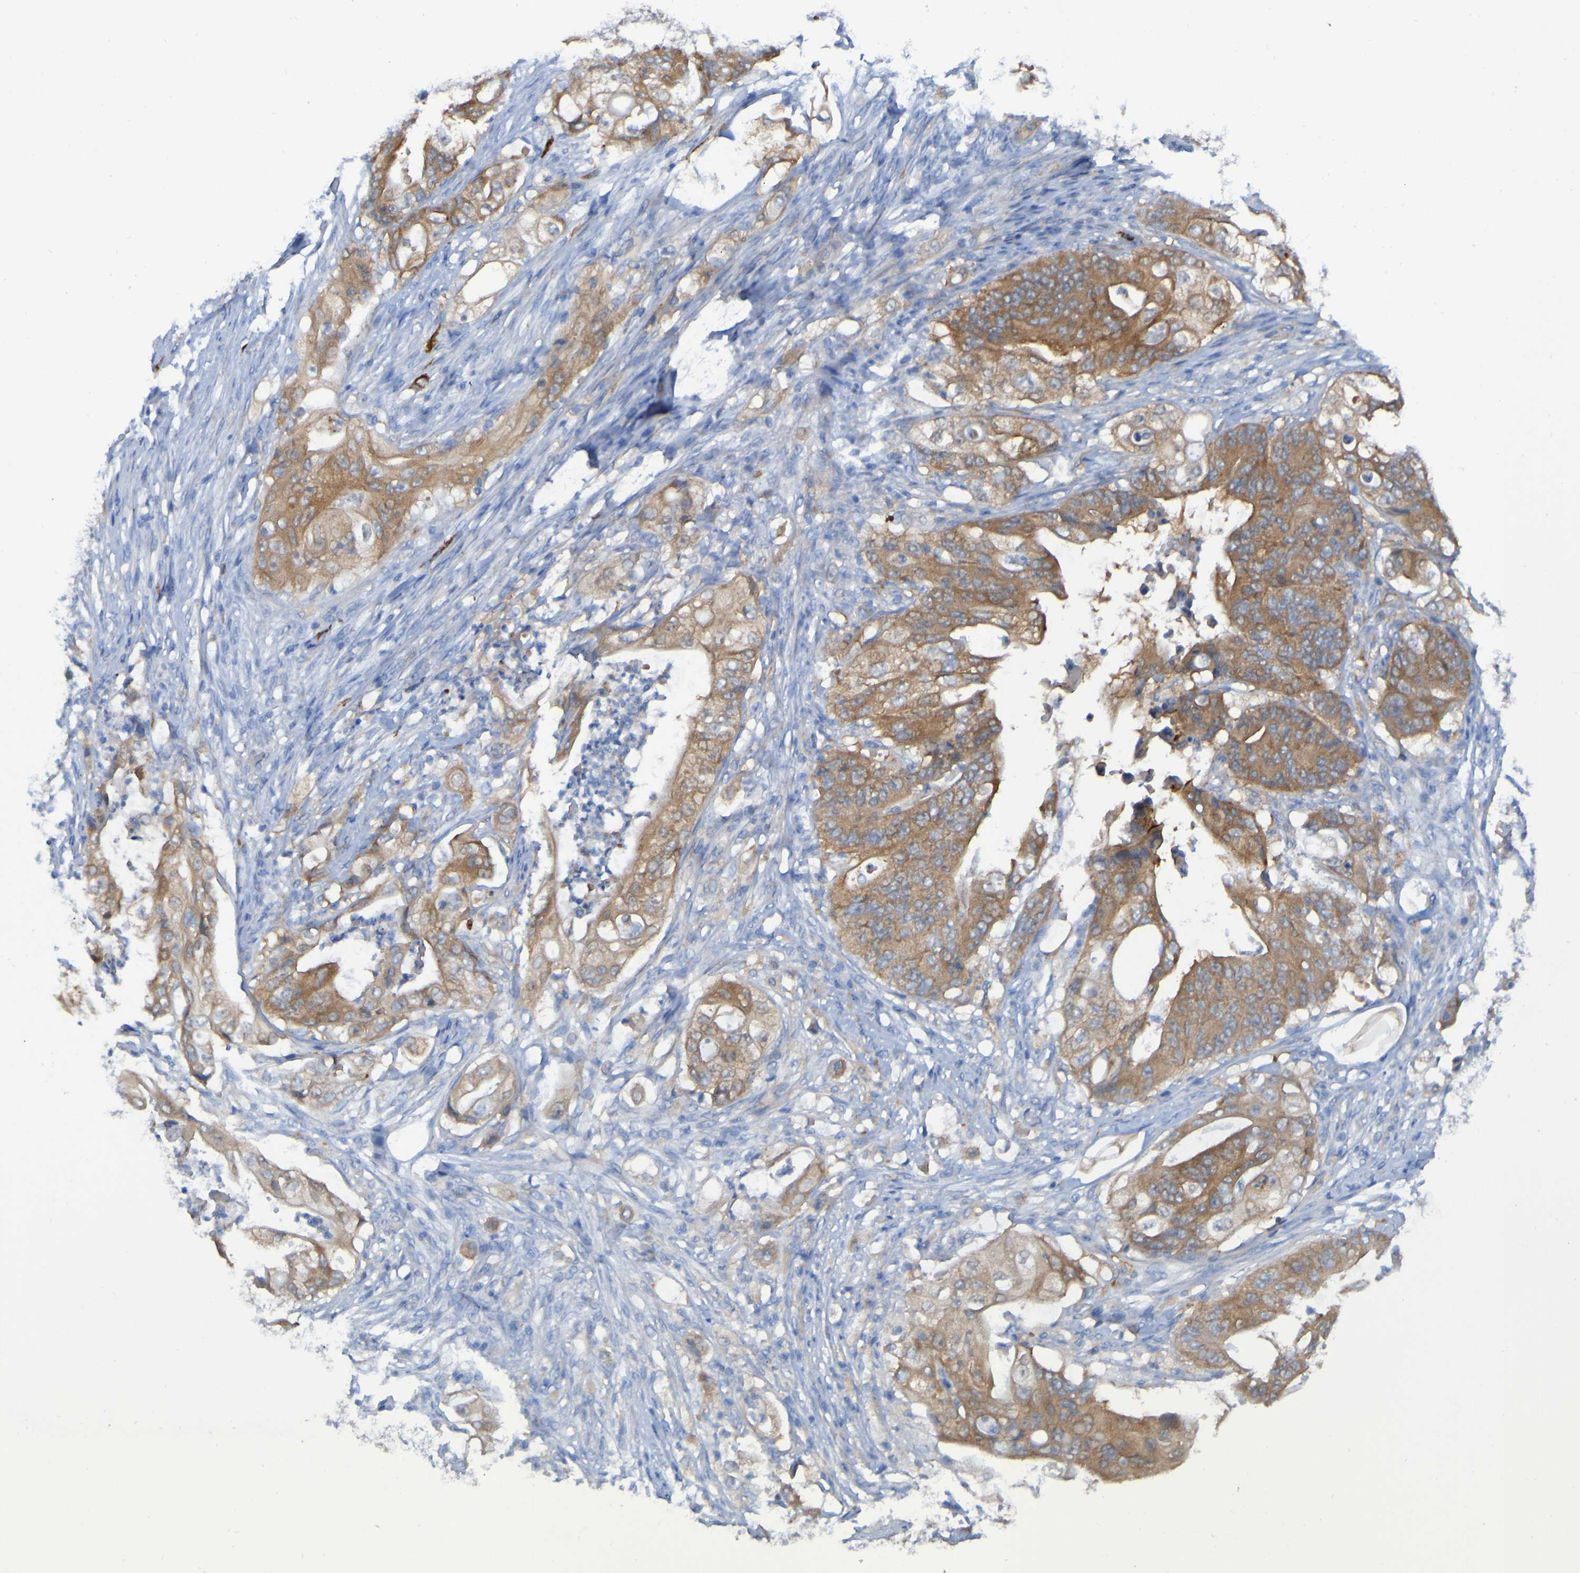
{"staining": {"intensity": "moderate", "quantity": ">75%", "location": "cytoplasmic/membranous"}, "tissue": "stomach cancer", "cell_type": "Tumor cells", "image_type": "cancer", "snomed": [{"axis": "morphology", "description": "Adenocarcinoma, NOS"}, {"axis": "topography", "description": "Stomach"}], "caption": "The immunohistochemical stain shows moderate cytoplasmic/membranous positivity in tumor cells of stomach cancer (adenocarcinoma) tissue.", "gene": "ARHGEF16", "patient": {"sex": "female", "age": 73}}